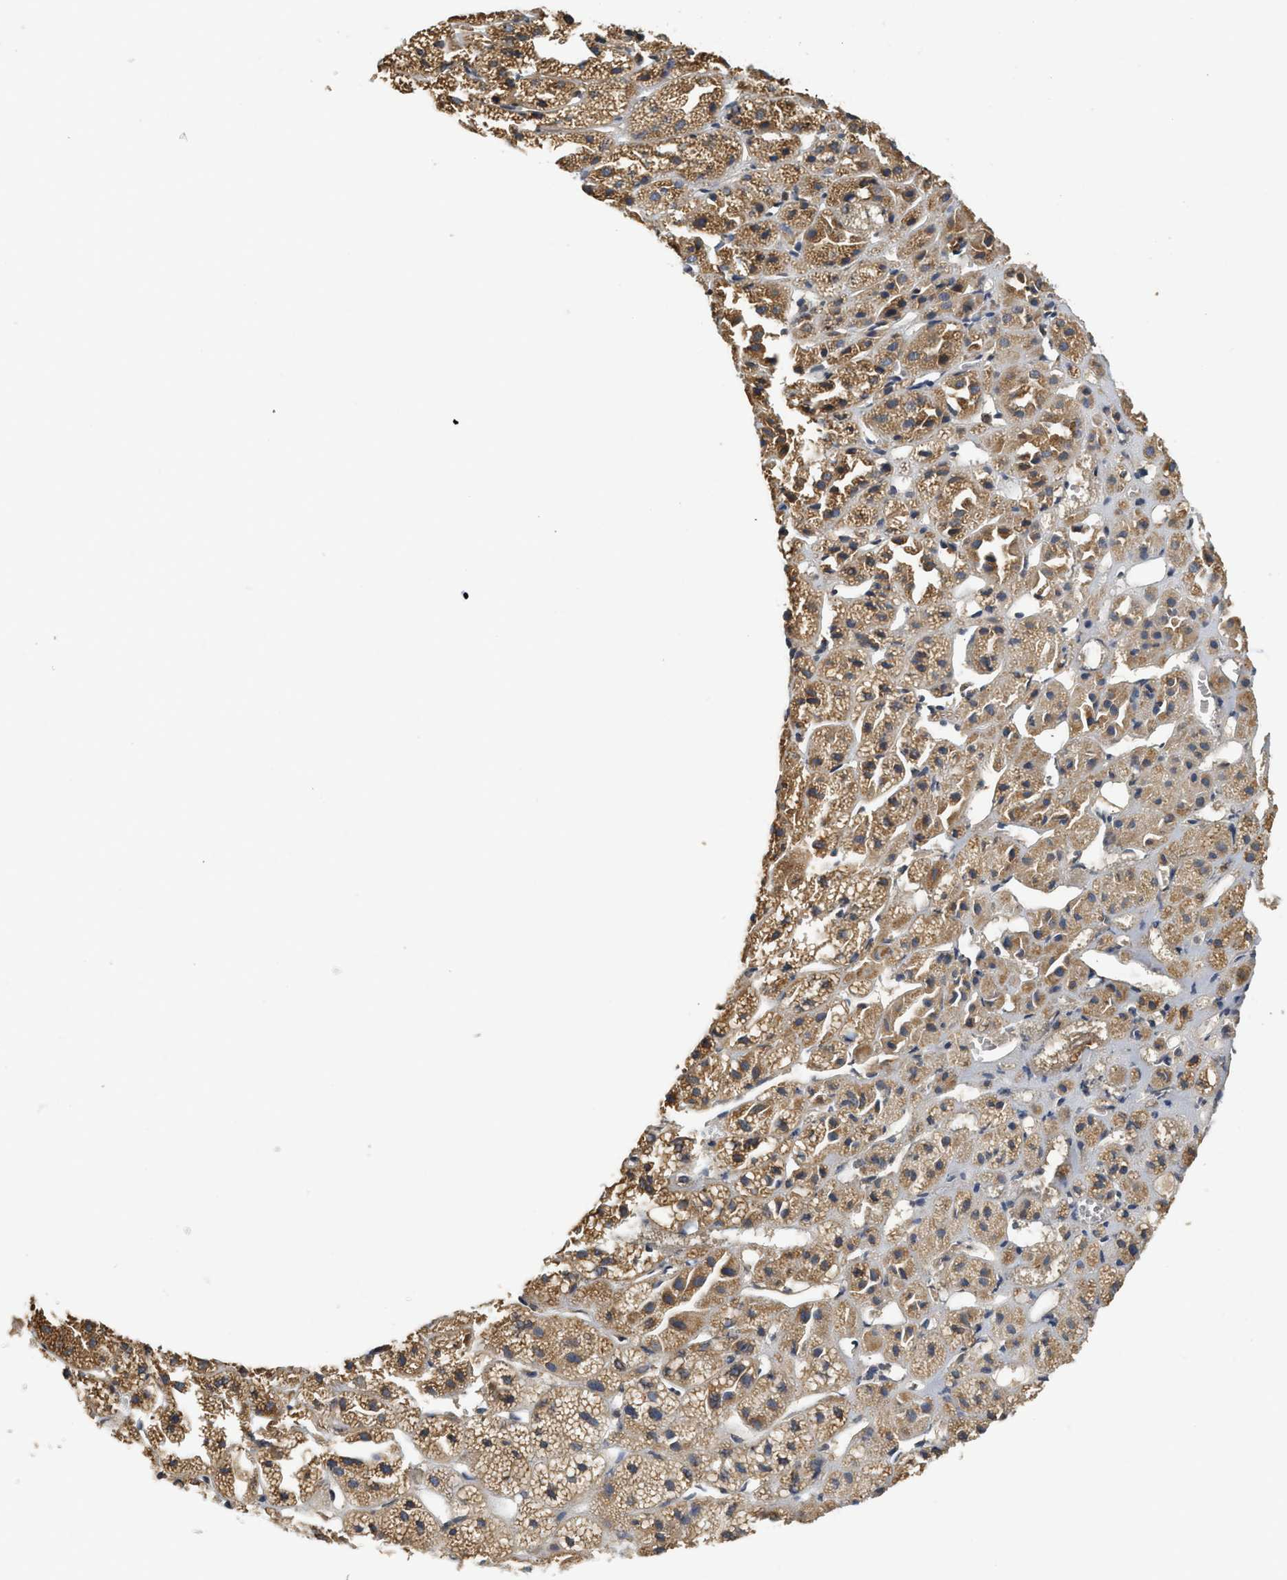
{"staining": {"intensity": "moderate", "quantity": ">75%", "location": "cytoplasmic/membranous"}, "tissue": "adrenal gland", "cell_type": "Glandular cells", "image_type": "normal", "snomed": [{"axis": "morphology", "description": "Normal tissue, NOS"}, {"axis": "topography", "description": "Adrenal gland"}], "caption": "Protein analysis of benign adrenal gland reveals moderate cytoplasmic/membranous positivity in approximately >75% of glandular cells.", "gene": "BCAP31", "patient": {"sex": "female", "age": 71}}